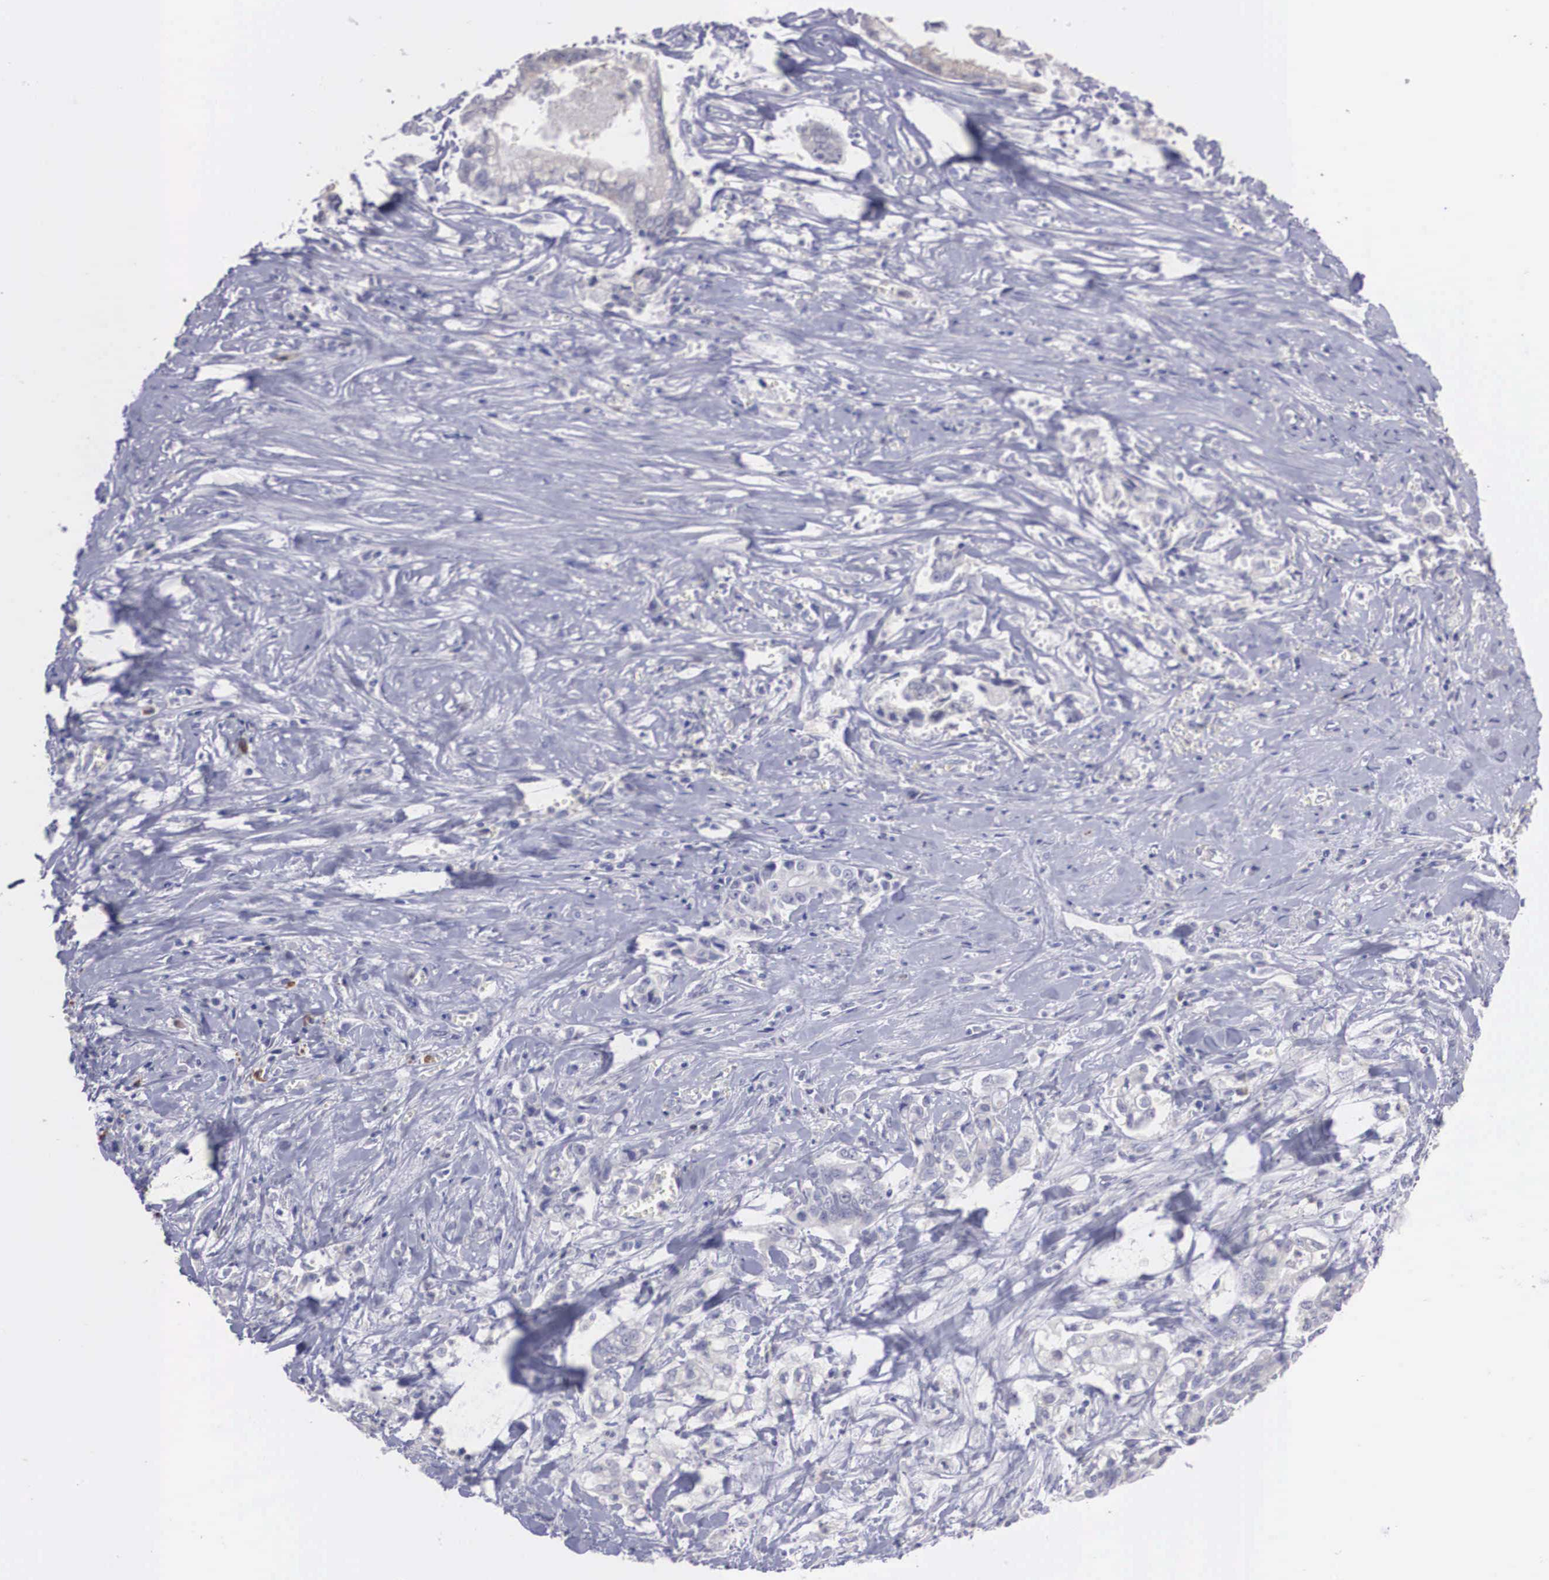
{"staining": {"intensity": "negative", "quantity": "none", "location": "none"}, "tissue": "liver cancer", "cell_type": "Tumor cells", "image_type": "cancer", "snomed": [{"axis": "morphology", "description": "Cholangiocarcinoma"}, {"axis": "topography", "description": "Liver"}], "caption": "Tumor cells show no significant protein expression in cholangiocarcinoma (liver).", "gene": "REPS2", "patient": {"sex": "male", "age": 57}}